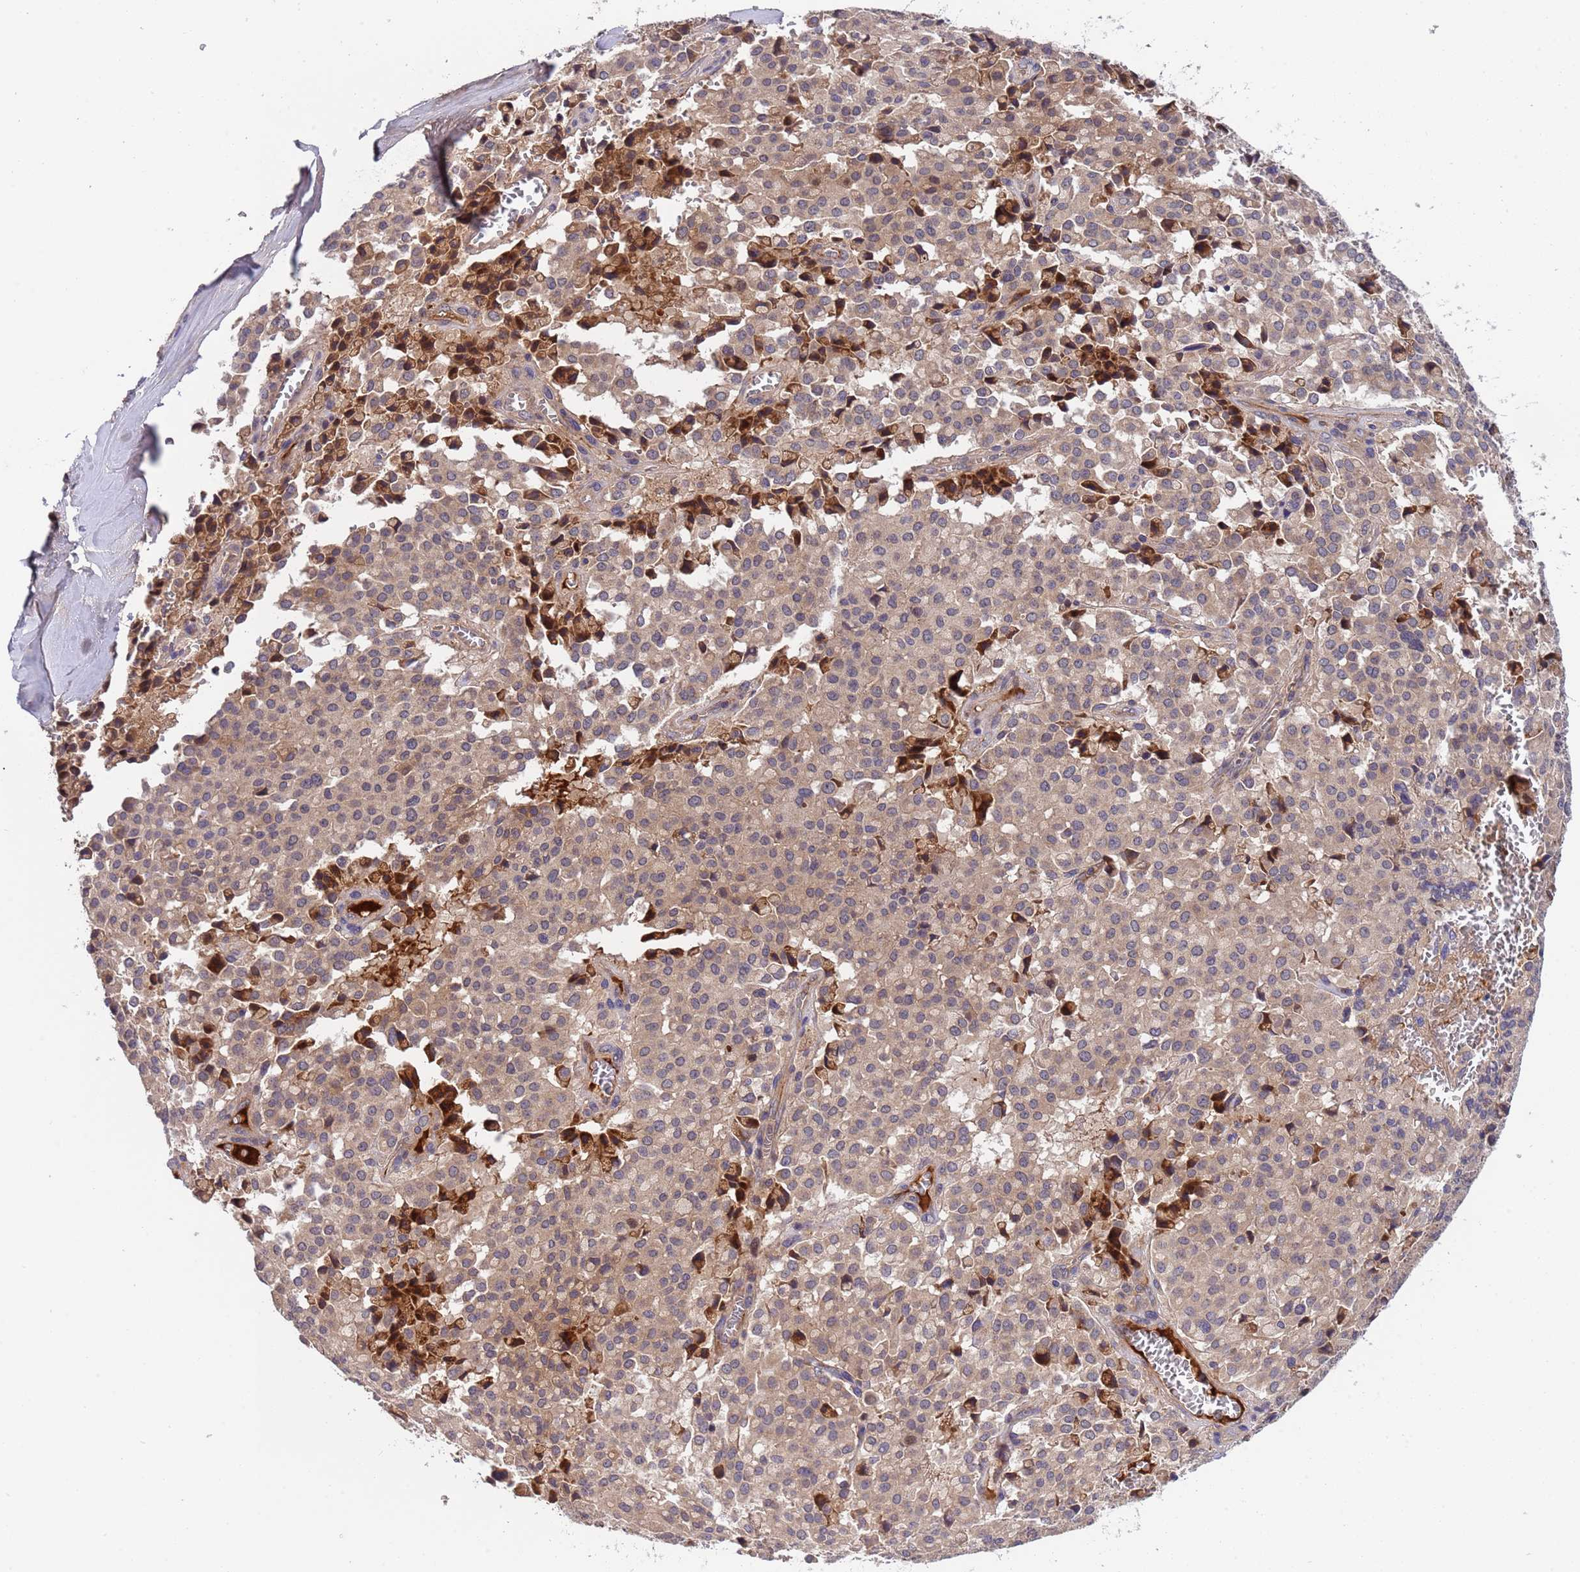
{"staining": {"intensity": "weak", "quantity": ">75%", "location": "cytoplasmic/membranous"}, "tissue": "pancreatic cancer", "cell_type": "Tumor cells", "image_type": "cancer", "snomed": [{"axis": "morphology", "description": "Adenocarcinoma, NOS"}, {"axis": "topography", "description": "Pancreas"}], "caption": "There is low levels of weak cytoplasmic/membranous staining in tumor cells of pancreatic adenocarcinoma, as demonstrated by immunohistochemical staining (brown color).", "gene": "PARP16", "patient": {"sex": "male", "age": 65}}